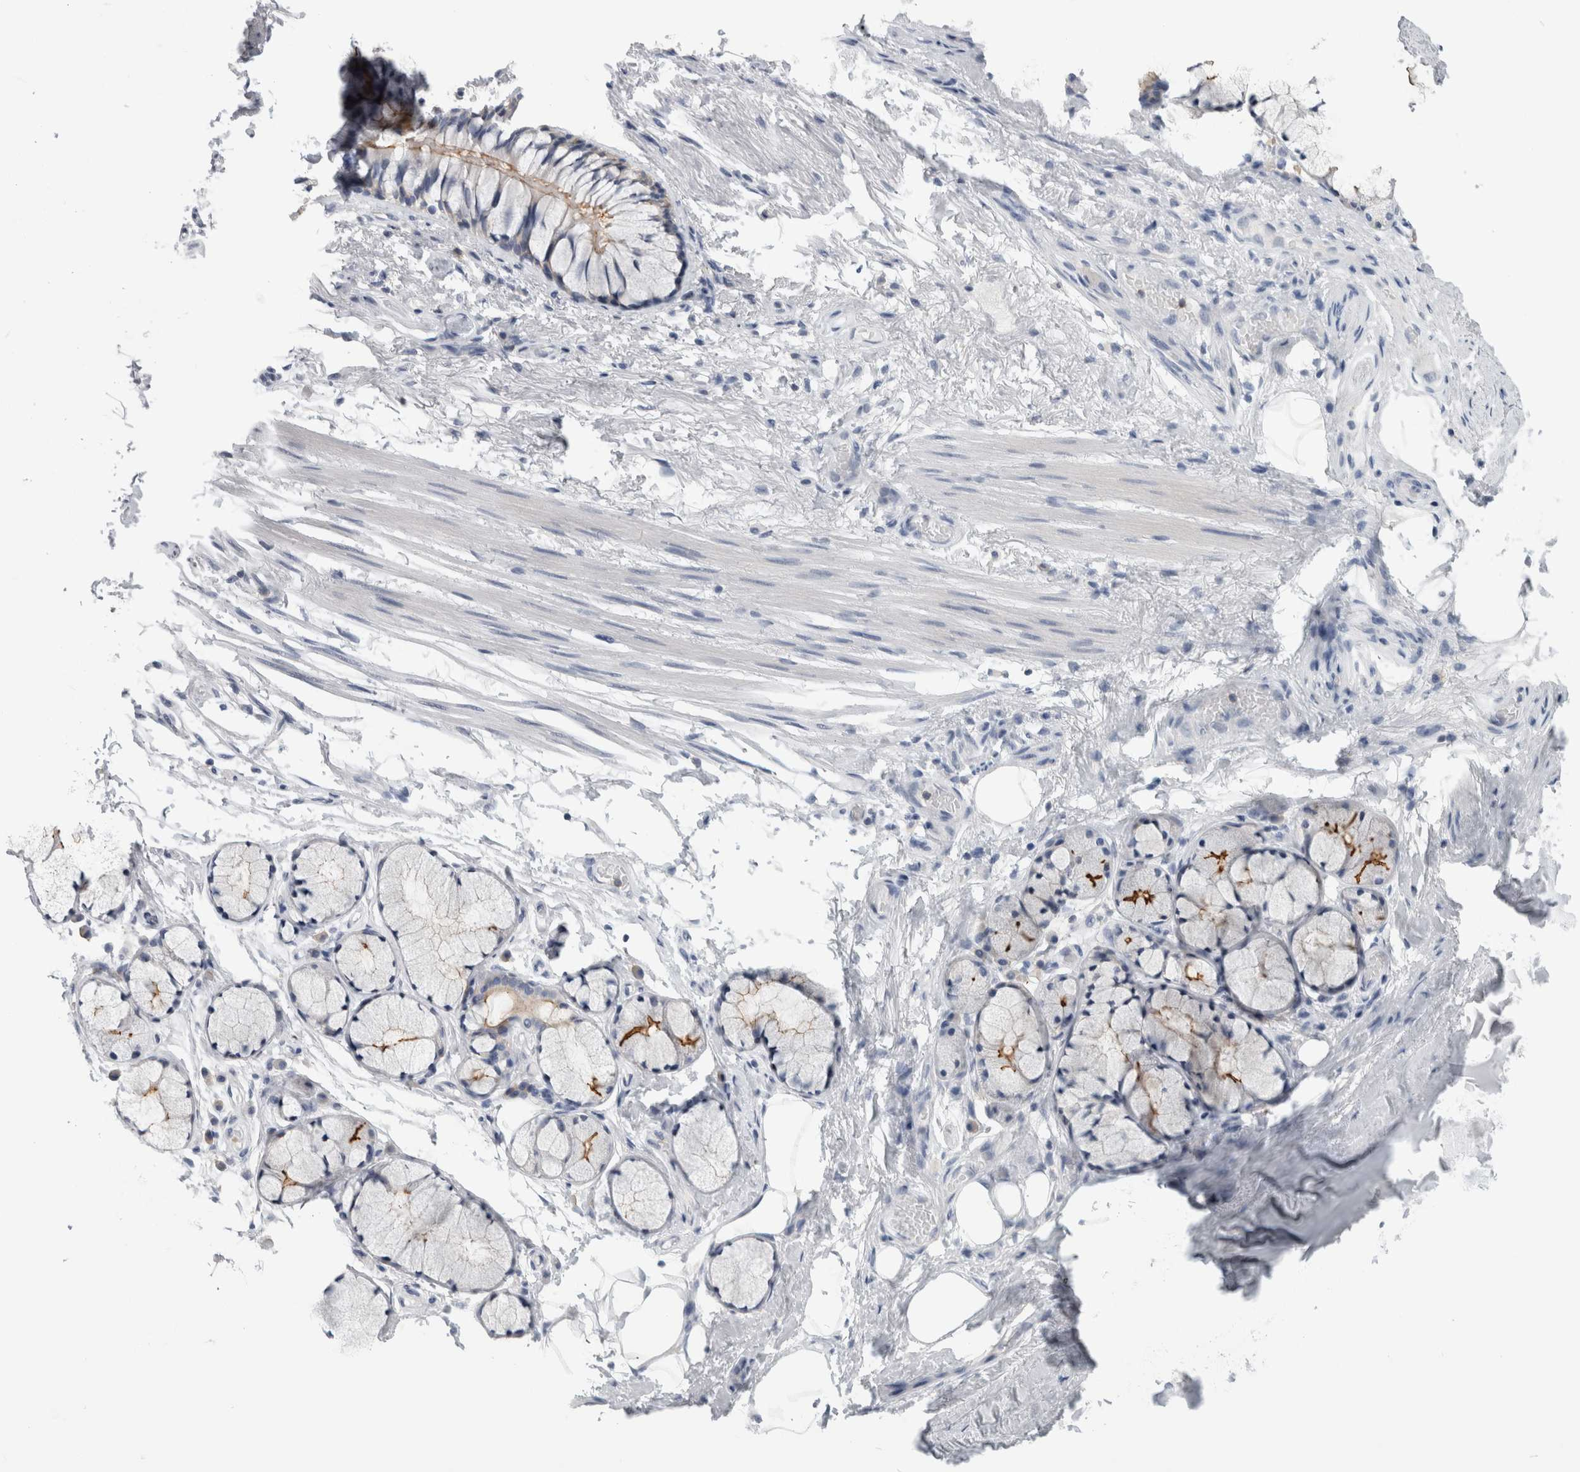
{"staining": {"intensity": "negative", "quantity": "none", "location": "none"}, "tissue": "adipose tissue", "cell_type": "Adipocytes", "image_type": "normal", "snomed": [{"axis": "morphology", "description": "Normal tissue, NOS"}, {"axis": "topography", "description": "Cartilage tissue"}, {"axis": "topography", "description": "Bronchus"}], "caption": "DAB immunohistochemical staining of unremarkable human adipose tissue exhibits no significant positivity in adipocytes. (DAB immunohistochemistry (IHC) with hematoxylin counter stain).", "gene": "ANKFY1", "patient": {"sex": "female", "age": 73}}